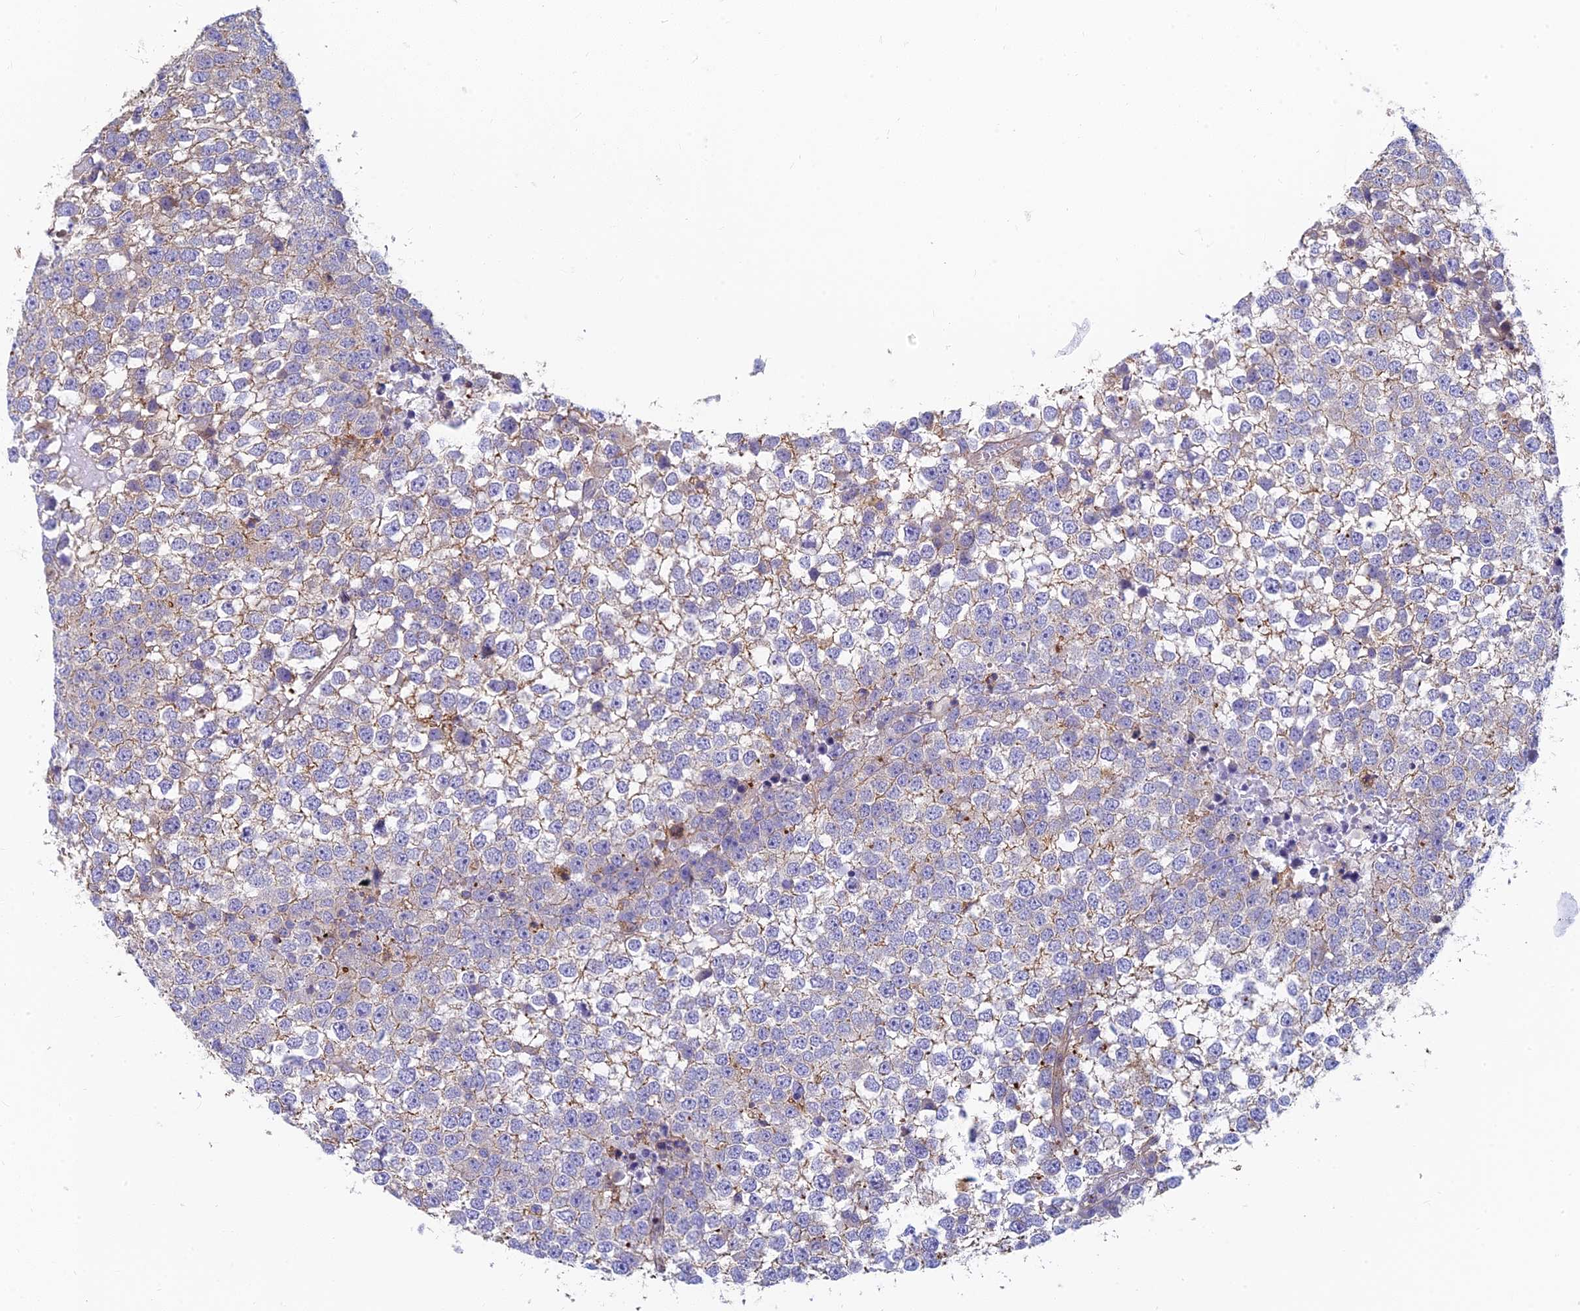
{"staining": {"intensity": "weak", "quantity": "25%-75%", "location": "cytoplasmic/membranous"}, "tissue": "testis cancer", "cell_type": "Tumor cells", "image_type": "cancer", "snomed": [{"axis": "morphology", "description": "Seminoma, NOS"}, {"axis": "topography", "description": "Testis"}], "caption": "Weak cytoplasmic/membranous protein expression is present in about 25%-75% of tumor cells in seminoma (testis).", "gene": "STRN4", "patient": {"sex": "male", "age": 65}}